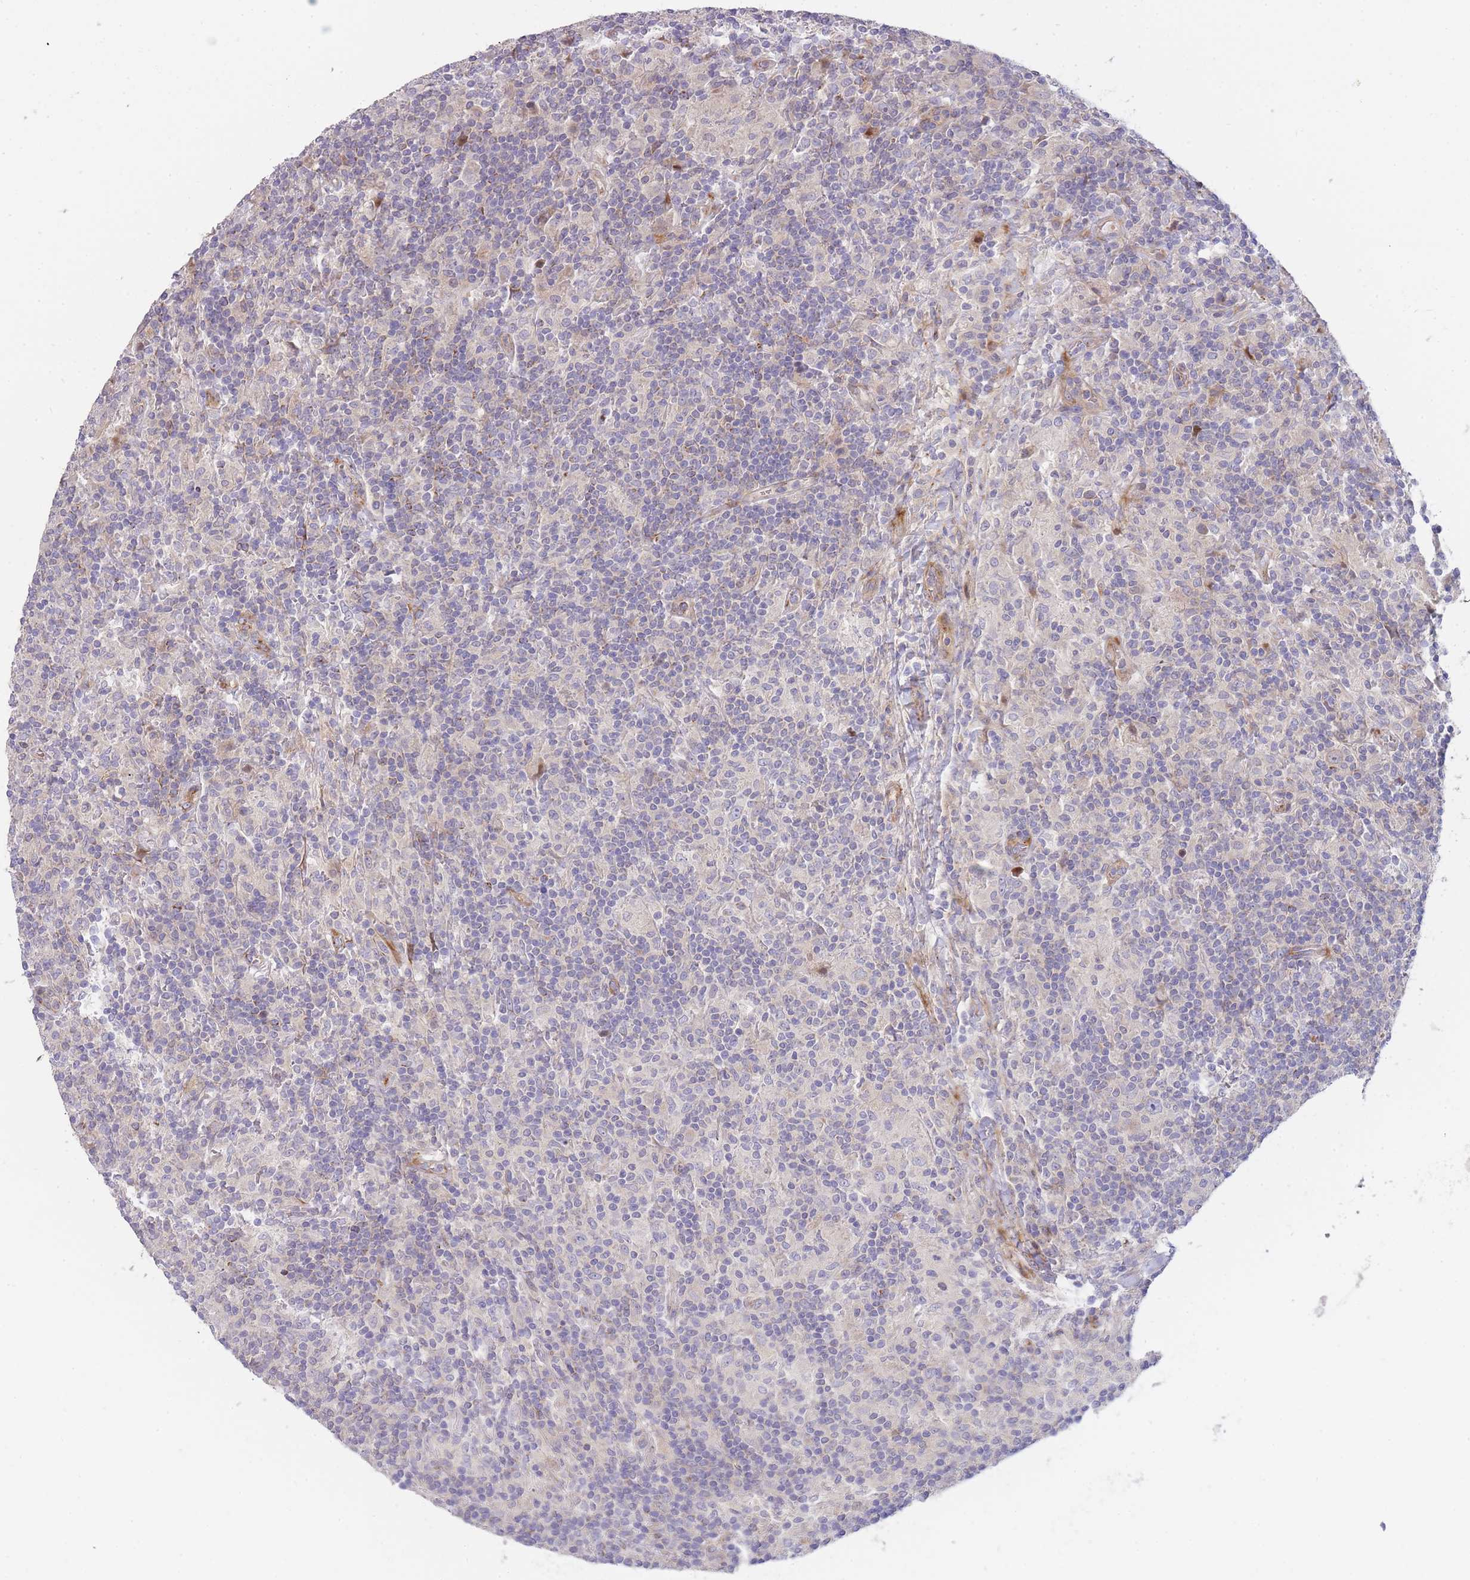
{"staining": {"intensity": "moderate", "quantity": "<25%", "location": "cytoplasmic/membranous"}, "tissue": "lymphoma", "cell_type": "Tumor cells", "image_type": "cancer", "snomed": [{"axis": "morphology", "description": "Hodgkin's disease, NOS"}, {"axis": "topography", "description": "Lymph node"}], "caption": "High-power microscopy captured an IHC photomicrograph of lymphoma, revealing moderate cytoplasmic/membranous positivity in about <25% of tumor cells. Ihc stains the protein of interest in brown and the nuclei are stained blue.", "gene": "ATP5MC2", "patient": {"sex": "male", "age": 70}}